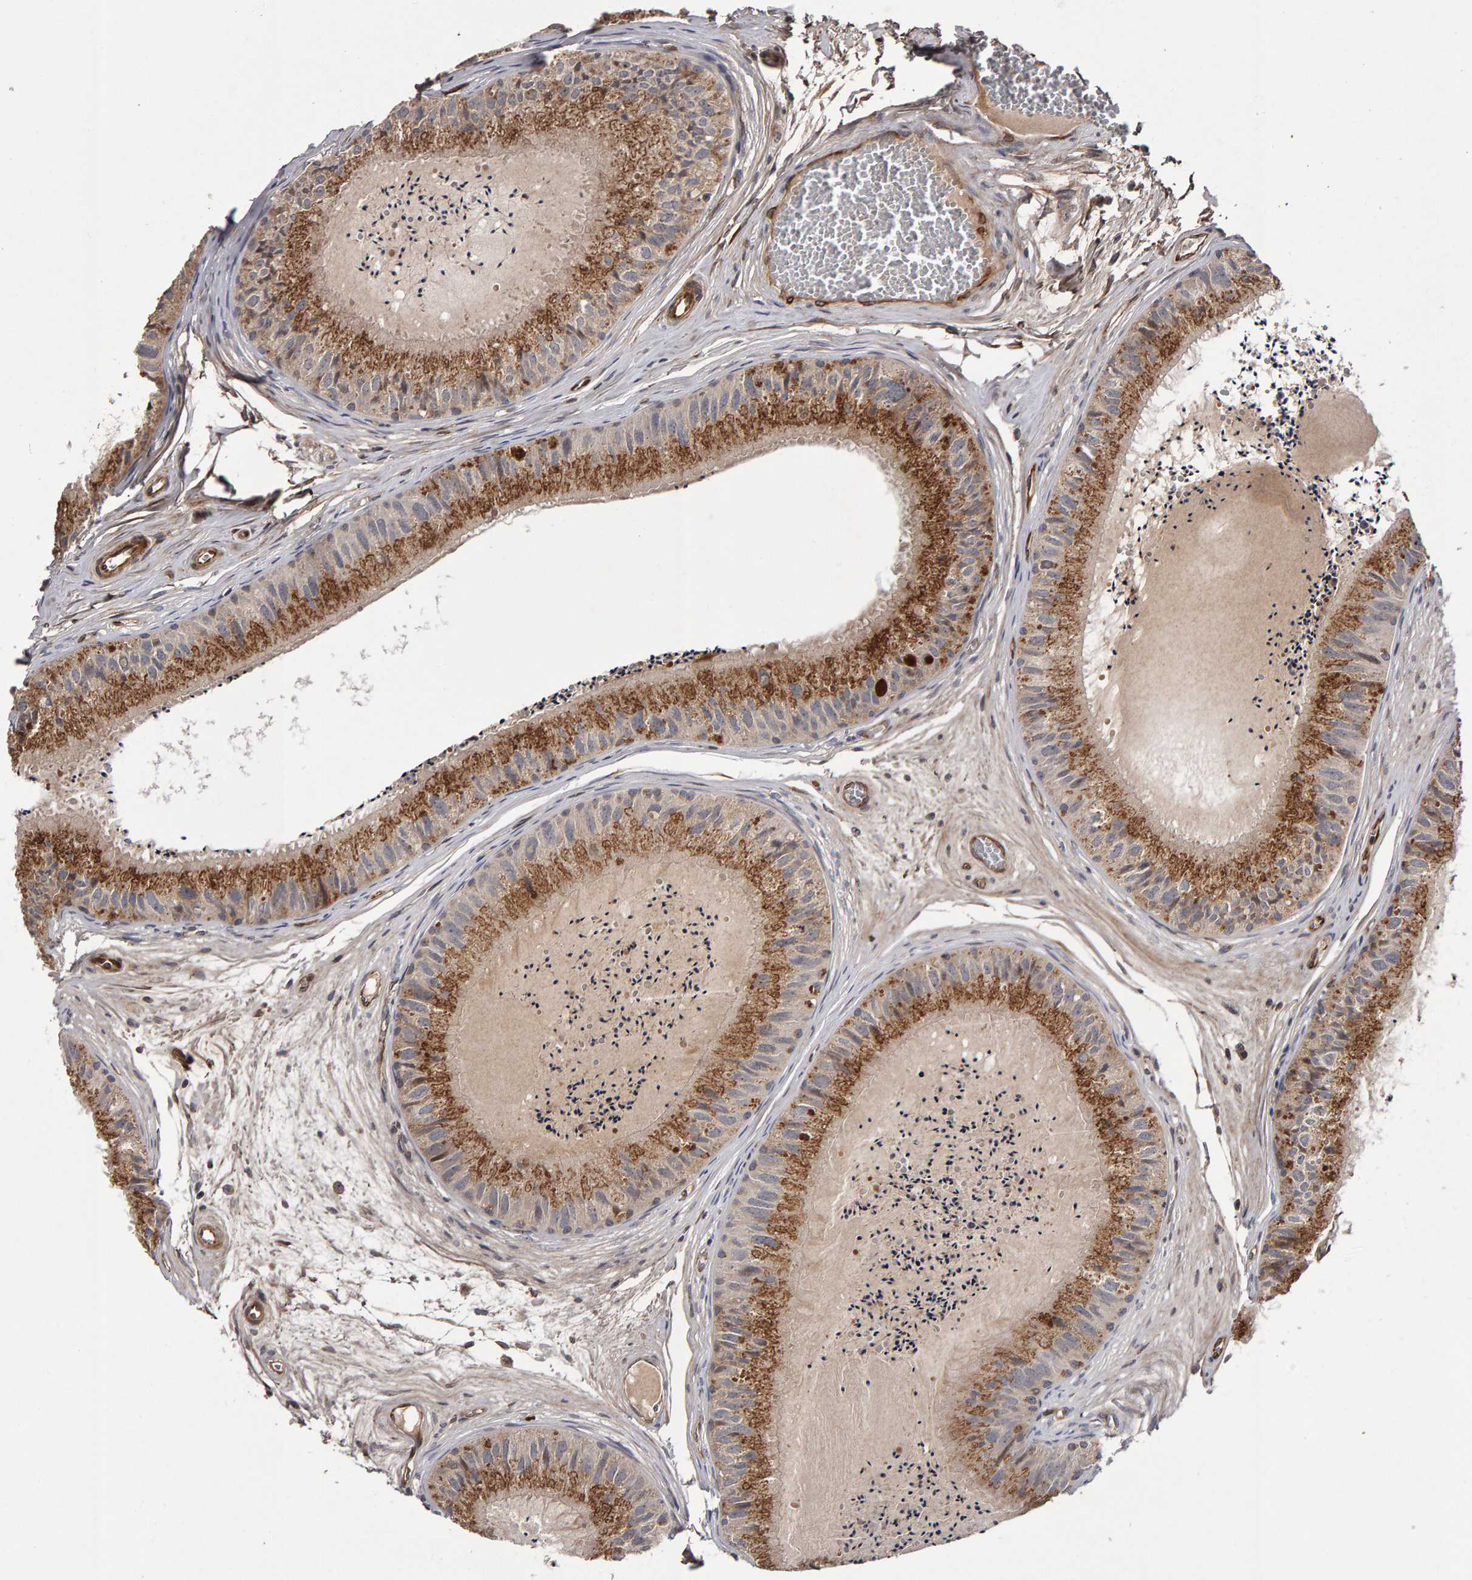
{"staining": {"intensity": "strong", "quantity": "25%-75%", "location": "cytoplasmic/membranous"}, "tissue": "epididymis", "cell_type": "Glandular cells", "image_type": "normal", "snomed": [{"axis": "morphology", "description": "Normal tissue, NOS"}, {"axis": "topography", "description": "Epididymis"}], "caption": "Human epididymis stained with a brown dye shows strong cytoplasmic/membranous positive expression in approximately 25%-75% of glandular cells.", "gene": "CANT1", "patient": {"sex": "male", "age": 31}}